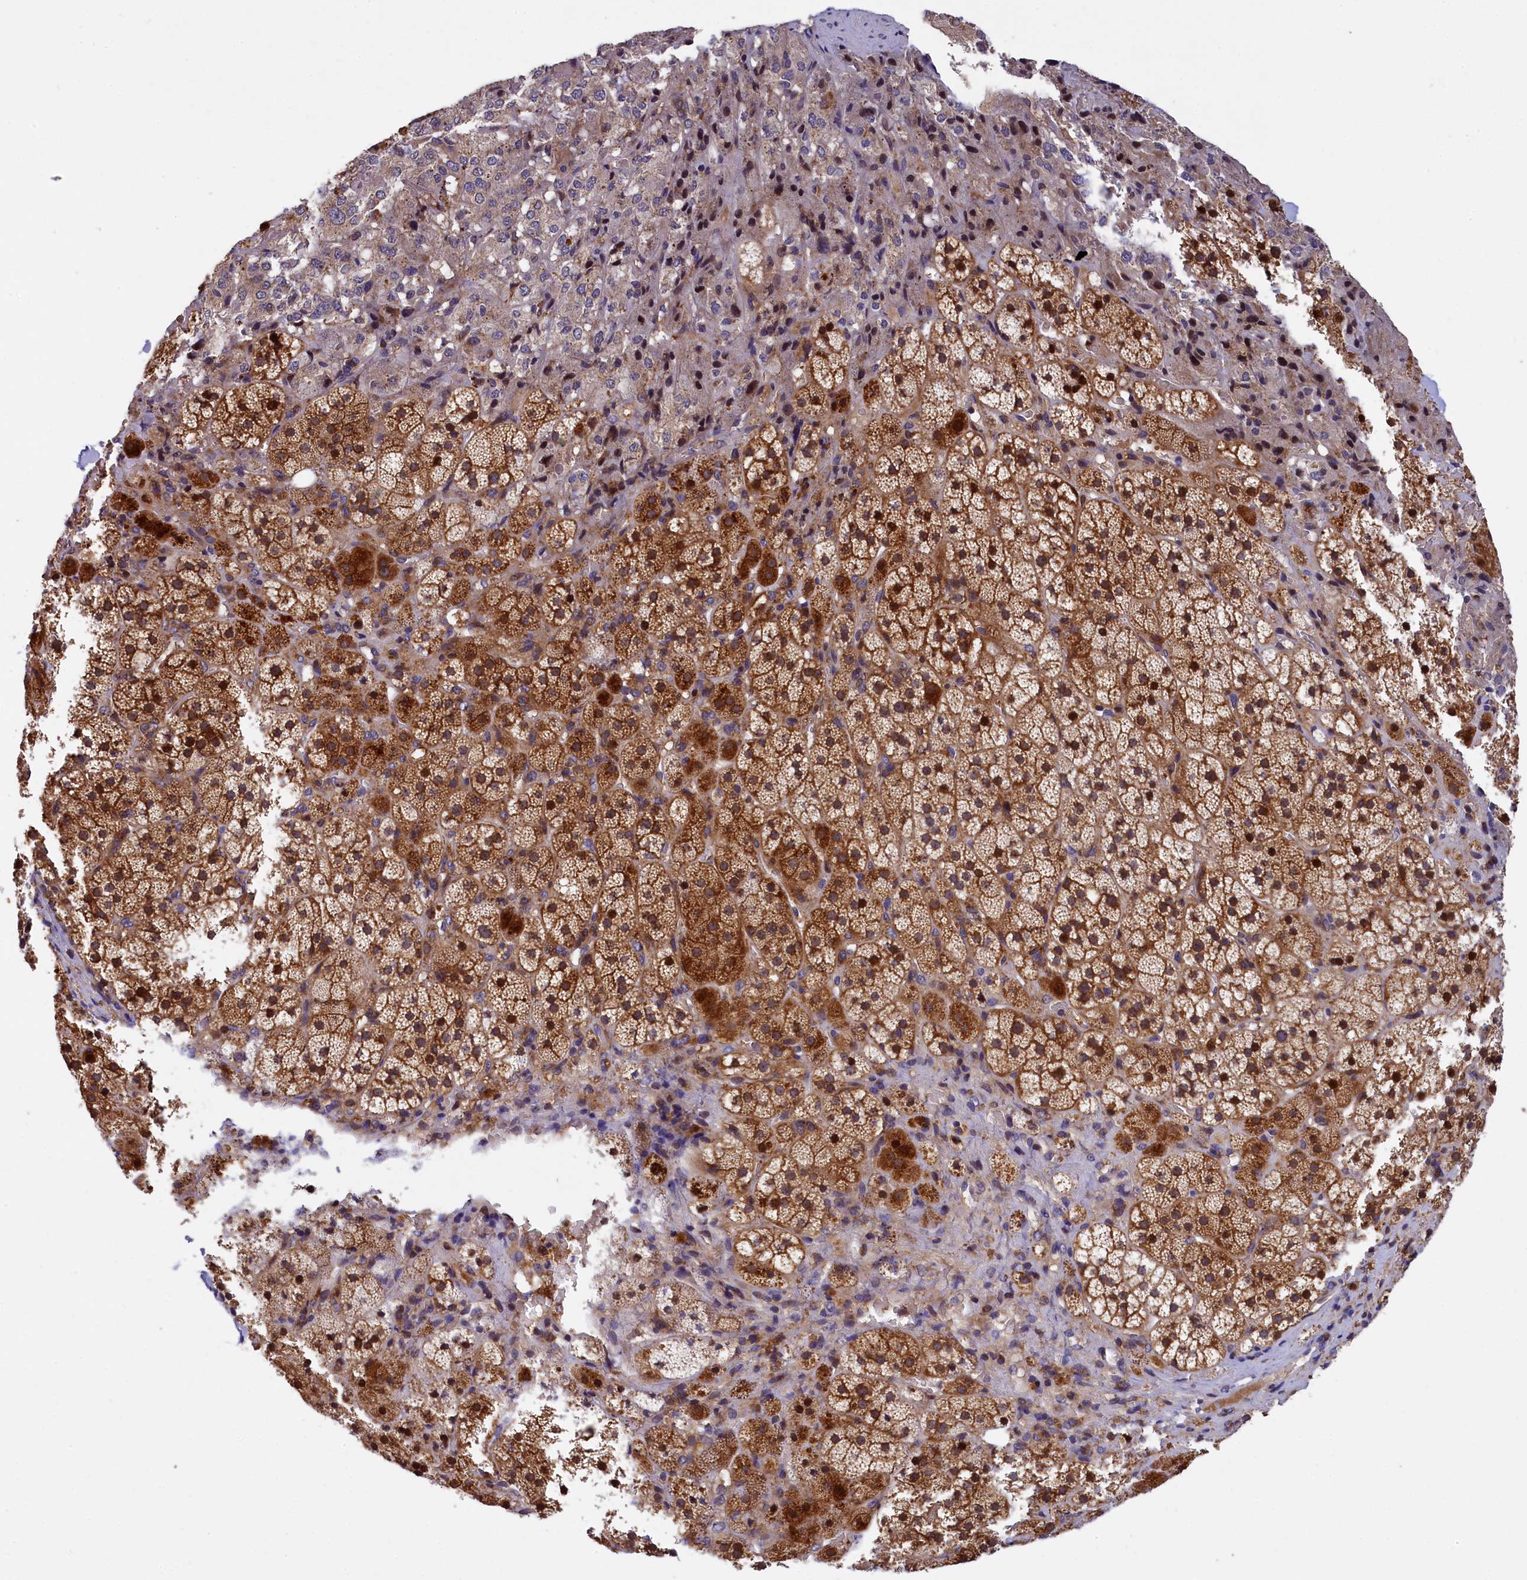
{"staining": {"intensity": "strong", "quantity": "25%-75%", "location": "cytoplasmic/membranous"}, "tissue": "adrenal gland", "cell_type": "Glandular cells", "image_type": "normal", "snomed": [{"axis": "morphology", "description": "Normal tissue, NOS"}, {"axis": "topography", "description": "Adrenal gland"}], "caption": "The immunohistochemical stain highlights strong cytoplasmic/membranous expression in glandular cells of normal adrenal gland.", "gene": "NAIP", "patient": {"sex": "female", "age": 44}}